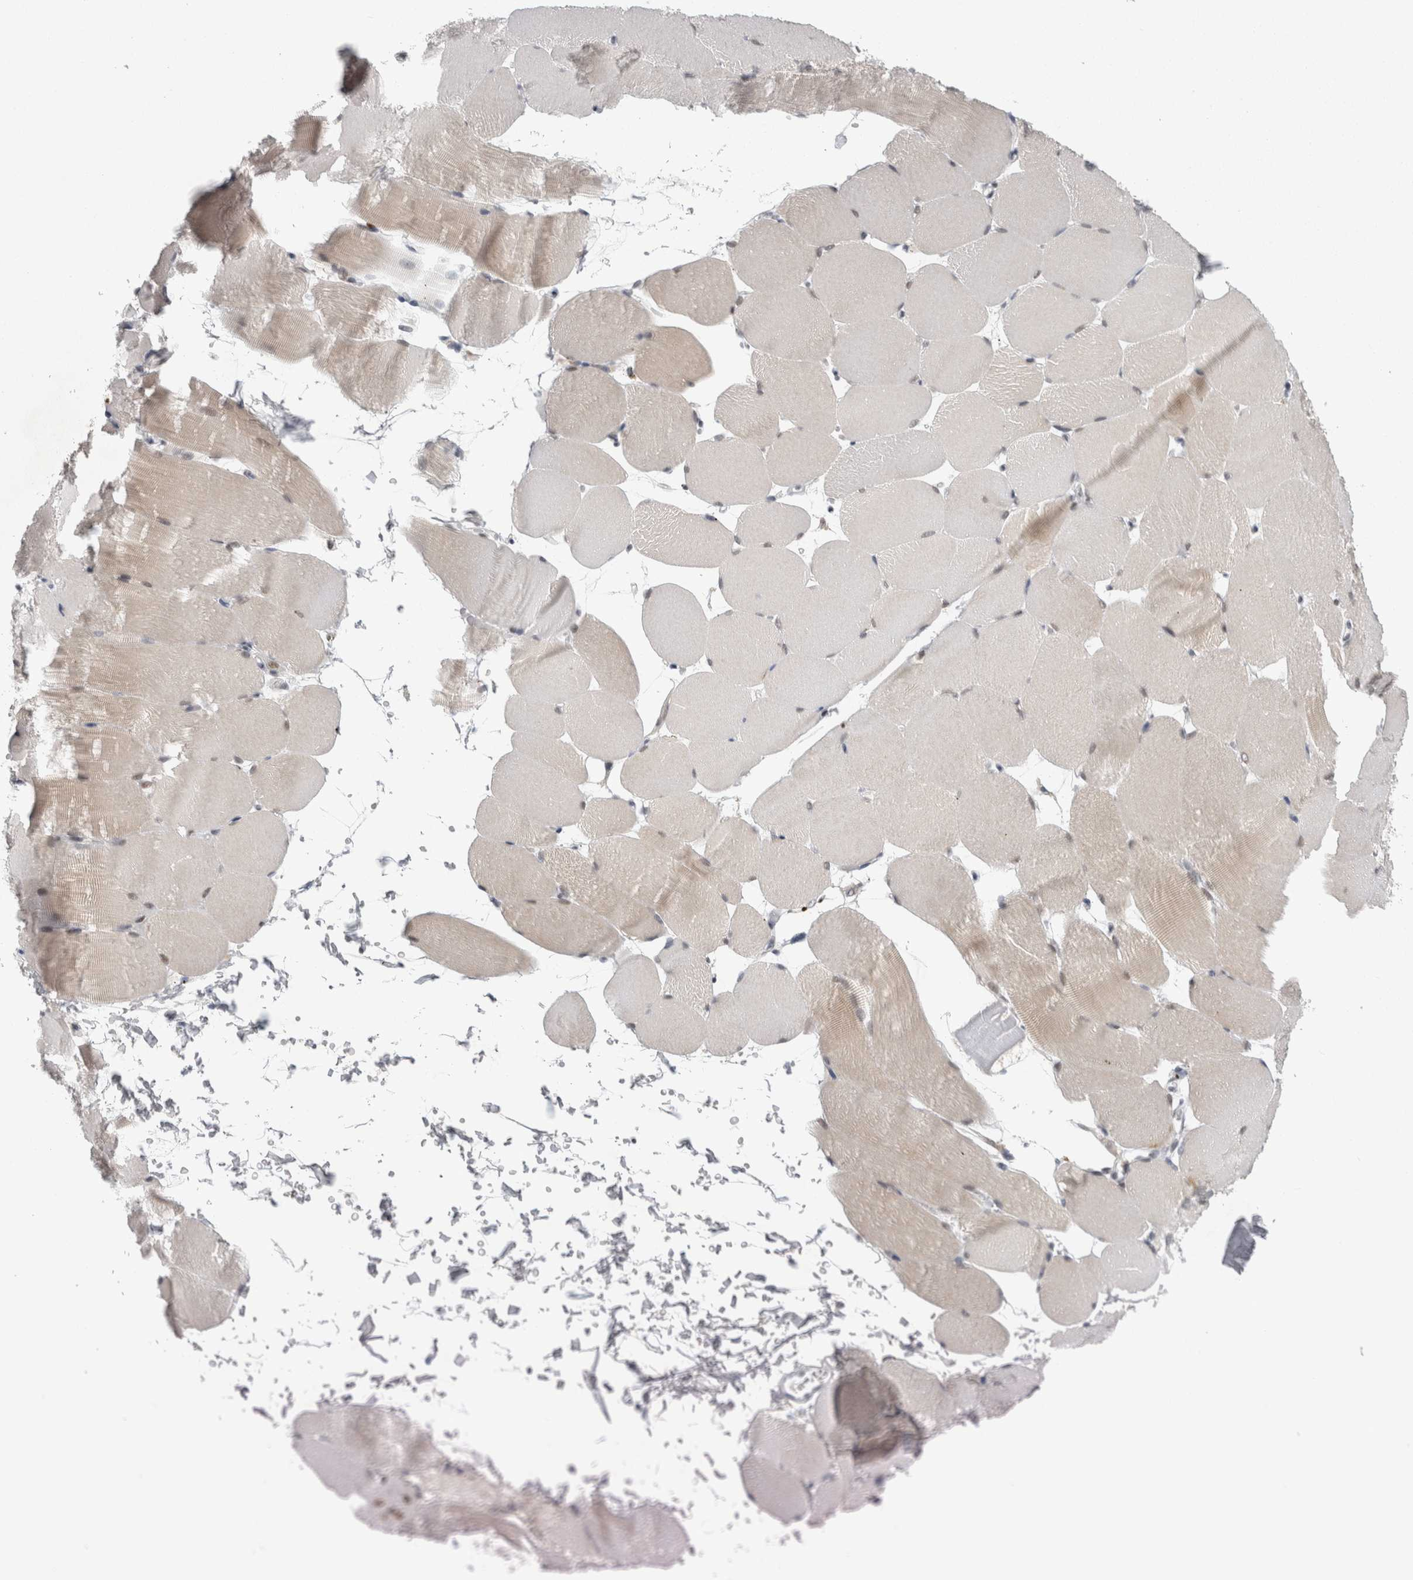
{"staining": {"intensity": "weak", "quantity": "<25%", "location": "cytoplasmic/membranous"}, "tissue": "skeletal muscle", "cell_type": "Myocytes", "image_type": "normal", "snomed": [{"axis": "morphology", "description": "Normal tissue, NOS"}, {"axis": "topography", "description": "Skeletal muscle"}, {"axis": "topography", "description": "Parathyroid gland"}], "caption": "DAB (3,3'-diaminobenzidine) immunohistochemical staining of unremarkable human skeletal muscle displays no significant expression in myocytes.", "gene": "PSMB2", "patient": {"sex": "female", "age": 37}}